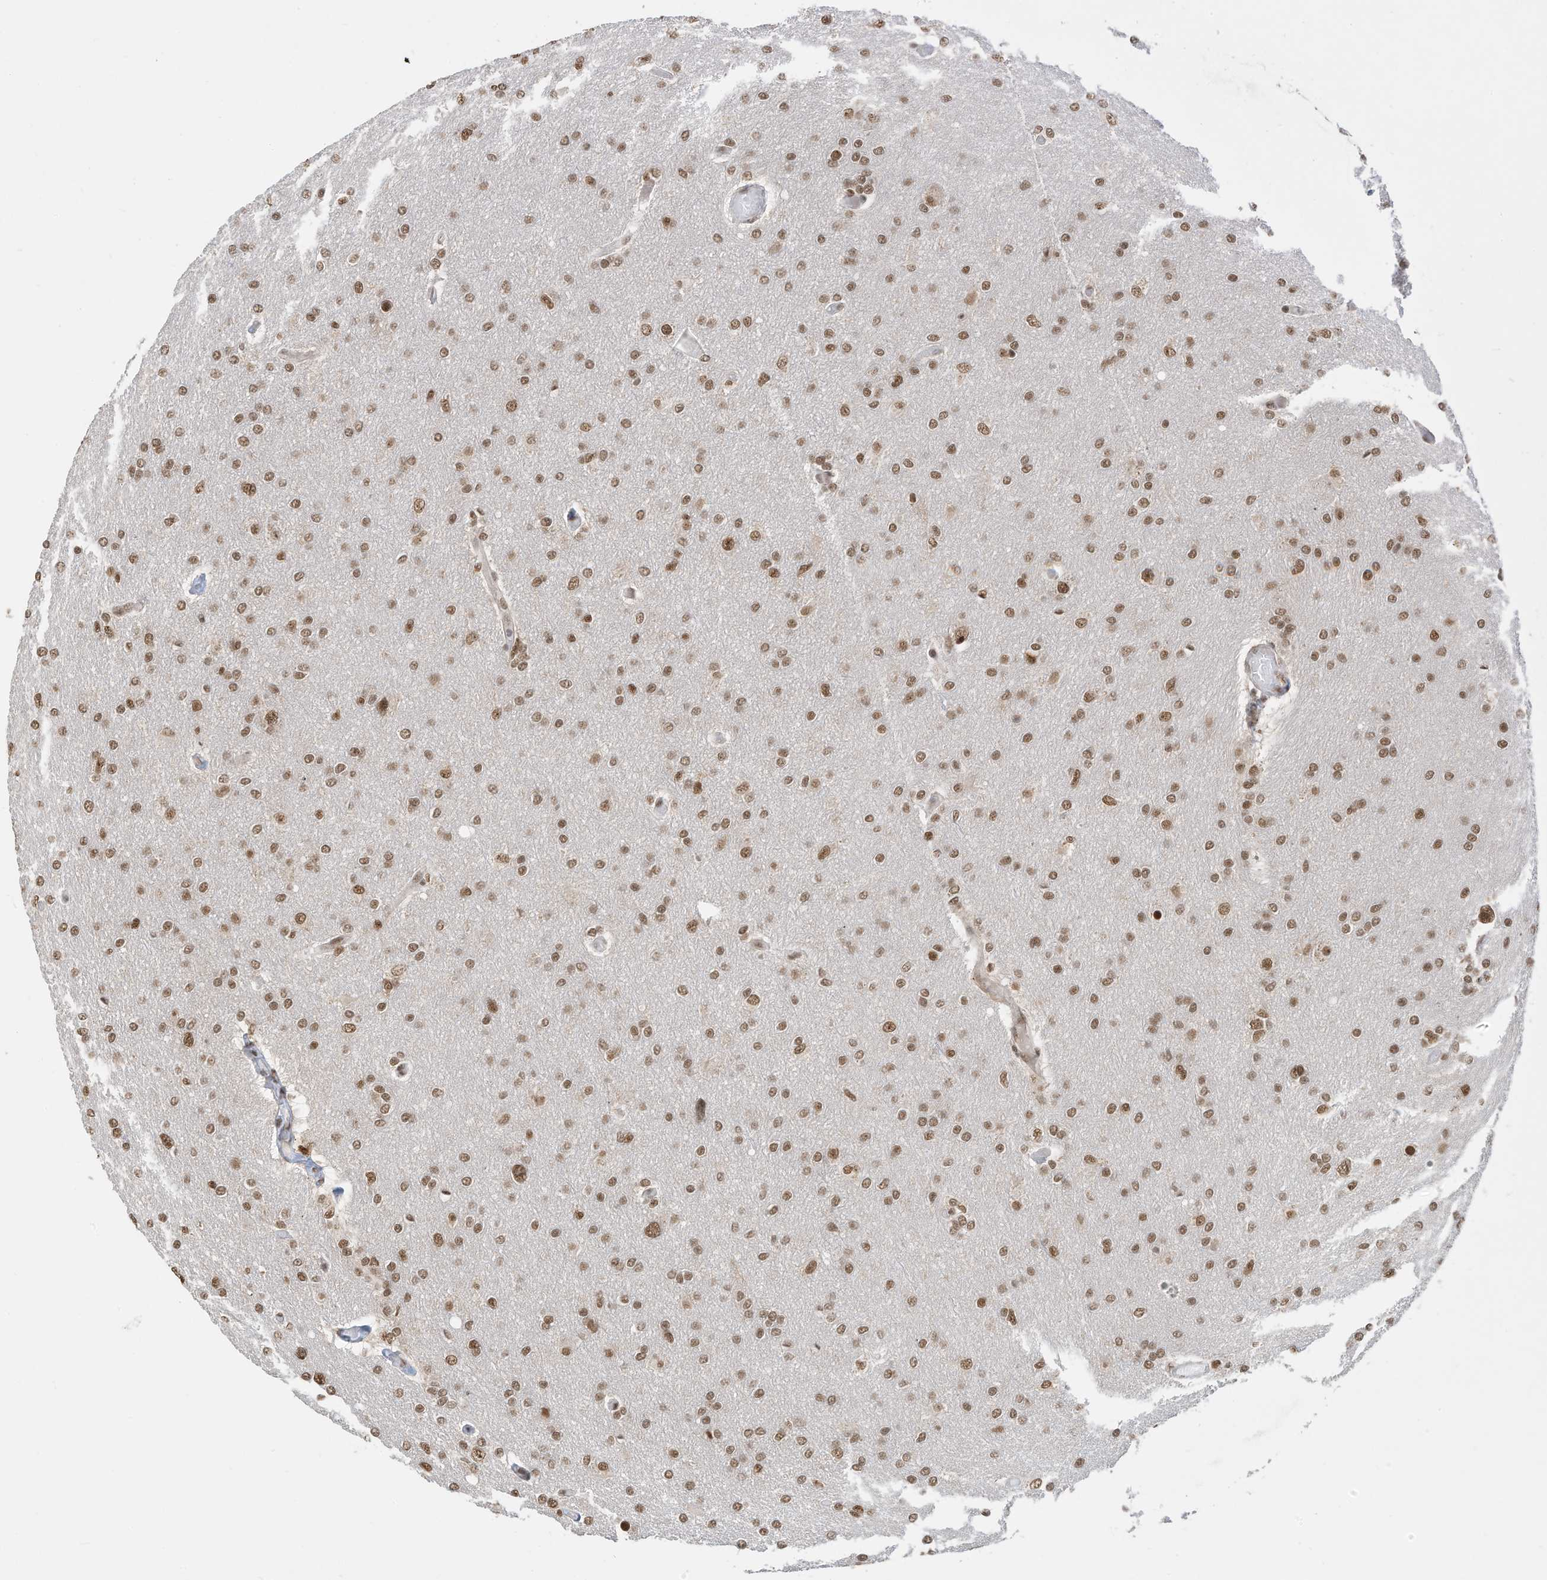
{"staining": {"intensity": "moderate", "quantity": ">75%", "location": "nuclear"}, "tissue": "glioma", "cell_type": "Tumor cells", "image_type": "cancer", "snomed": [{"axis": "morphology", "description": "Glioma, malignant, High grade"}, {"axis": "topography", "description": "Cerebral cortex"}], "caption": "Malignant glioma (high-grade) tissue demonstrates moderate nuclear expression in about >75% of tumor cells The staining was performed using DAB to visualize the protein expression in brown, while the nuclei were stained in blue with hematoxylin (Magnification: 20x).", "gene": "ZNF195", "patient": {"sex": "female", "age": 36}}